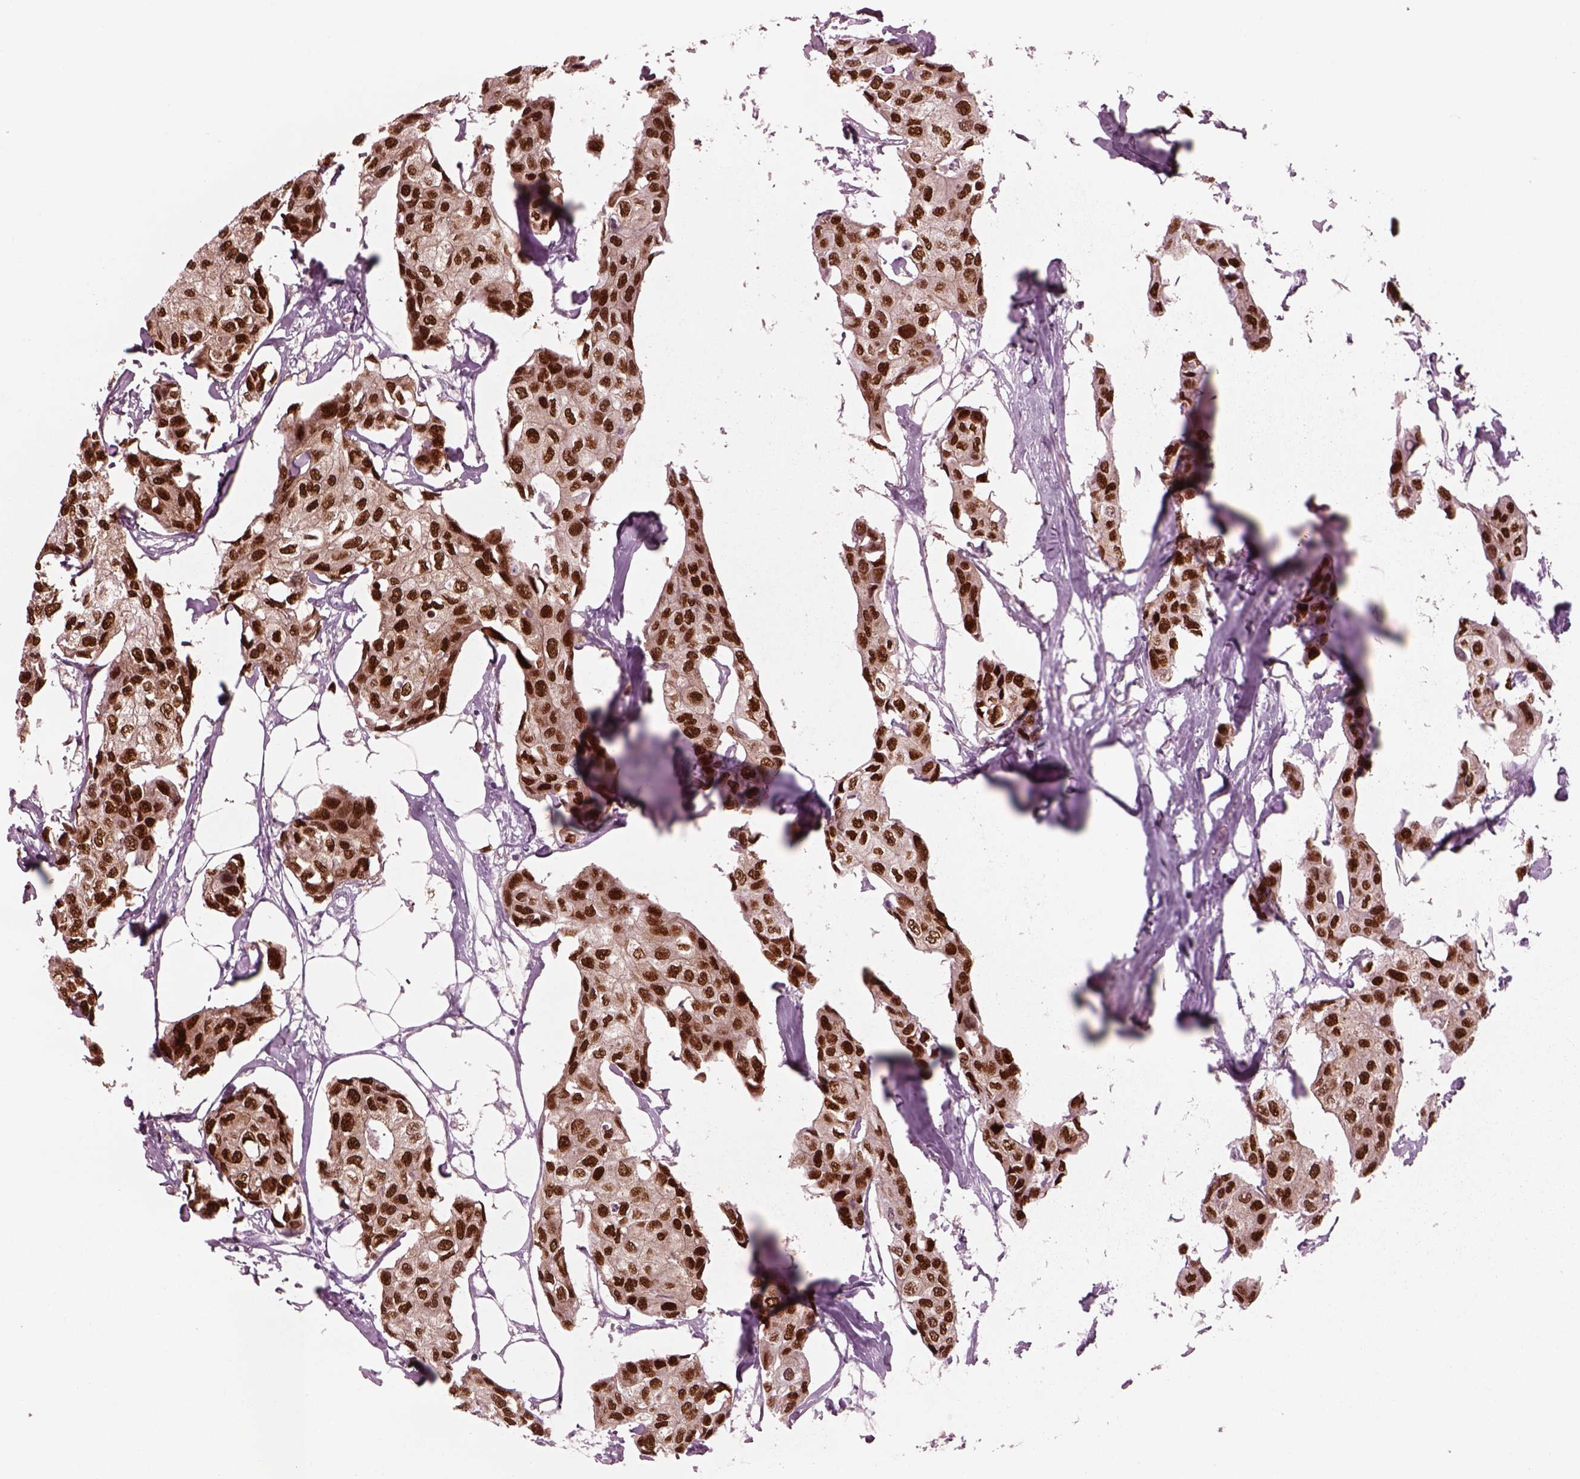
{"staining": {"intensity": "strong", "quantity": ">75%", "location": "nuclear"}, "tissue": "breast cancer", "cell_type": "Tumor cells", "image_type": "cancer", "snomed": [{"axis": "morphology", "description": "Duct carcinoma"}, {"axis": "topography", "description": "Breast"}], "caption": "A photomicrograph of breast infiltrating ductal carcinoma stained for a protein shows strong nuclear brown staining in tumor cells. Immunohistochemistry (ihc) stains the protein of interest in brown and the nuclei are stained blue.", "gene": "SOX9", "patient": {"sex": "female", "age": 80}}